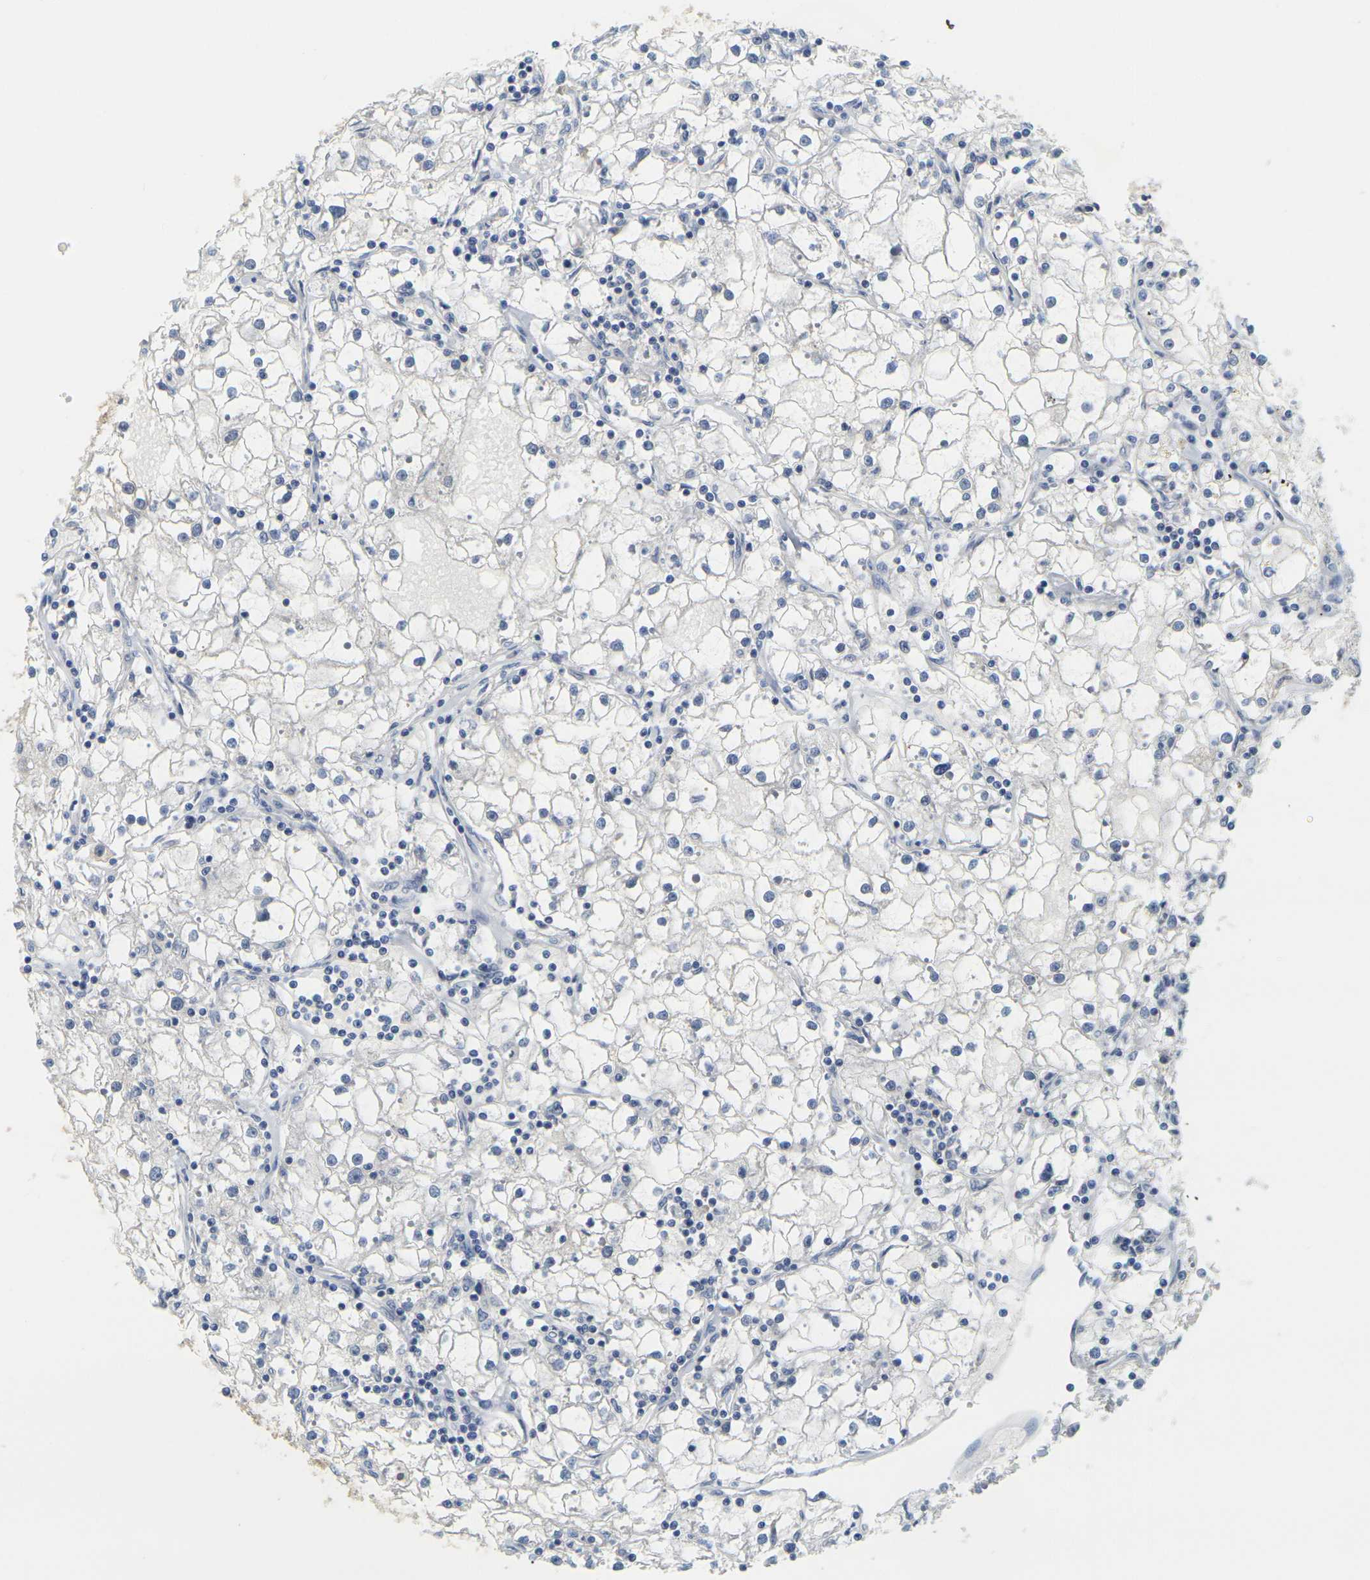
{"staining": {"intensity": "negative", "quantity": "none", "location": "none"}, "tissue": "renal cancer", "cell_type": "Tumor cells", "image_type": "cancer", "snomed": [{"axis": "morphology", "description": "Adenocarcinoma, NOS"}, {"axis": "topography", "description": "Kidney"}], "caption": "The micrograph reveals no staining of tumor cells in renal cancer (adenocarcinoma).", "gene": "GDAP1", "patient": {"sex": "male", "age": 56}}